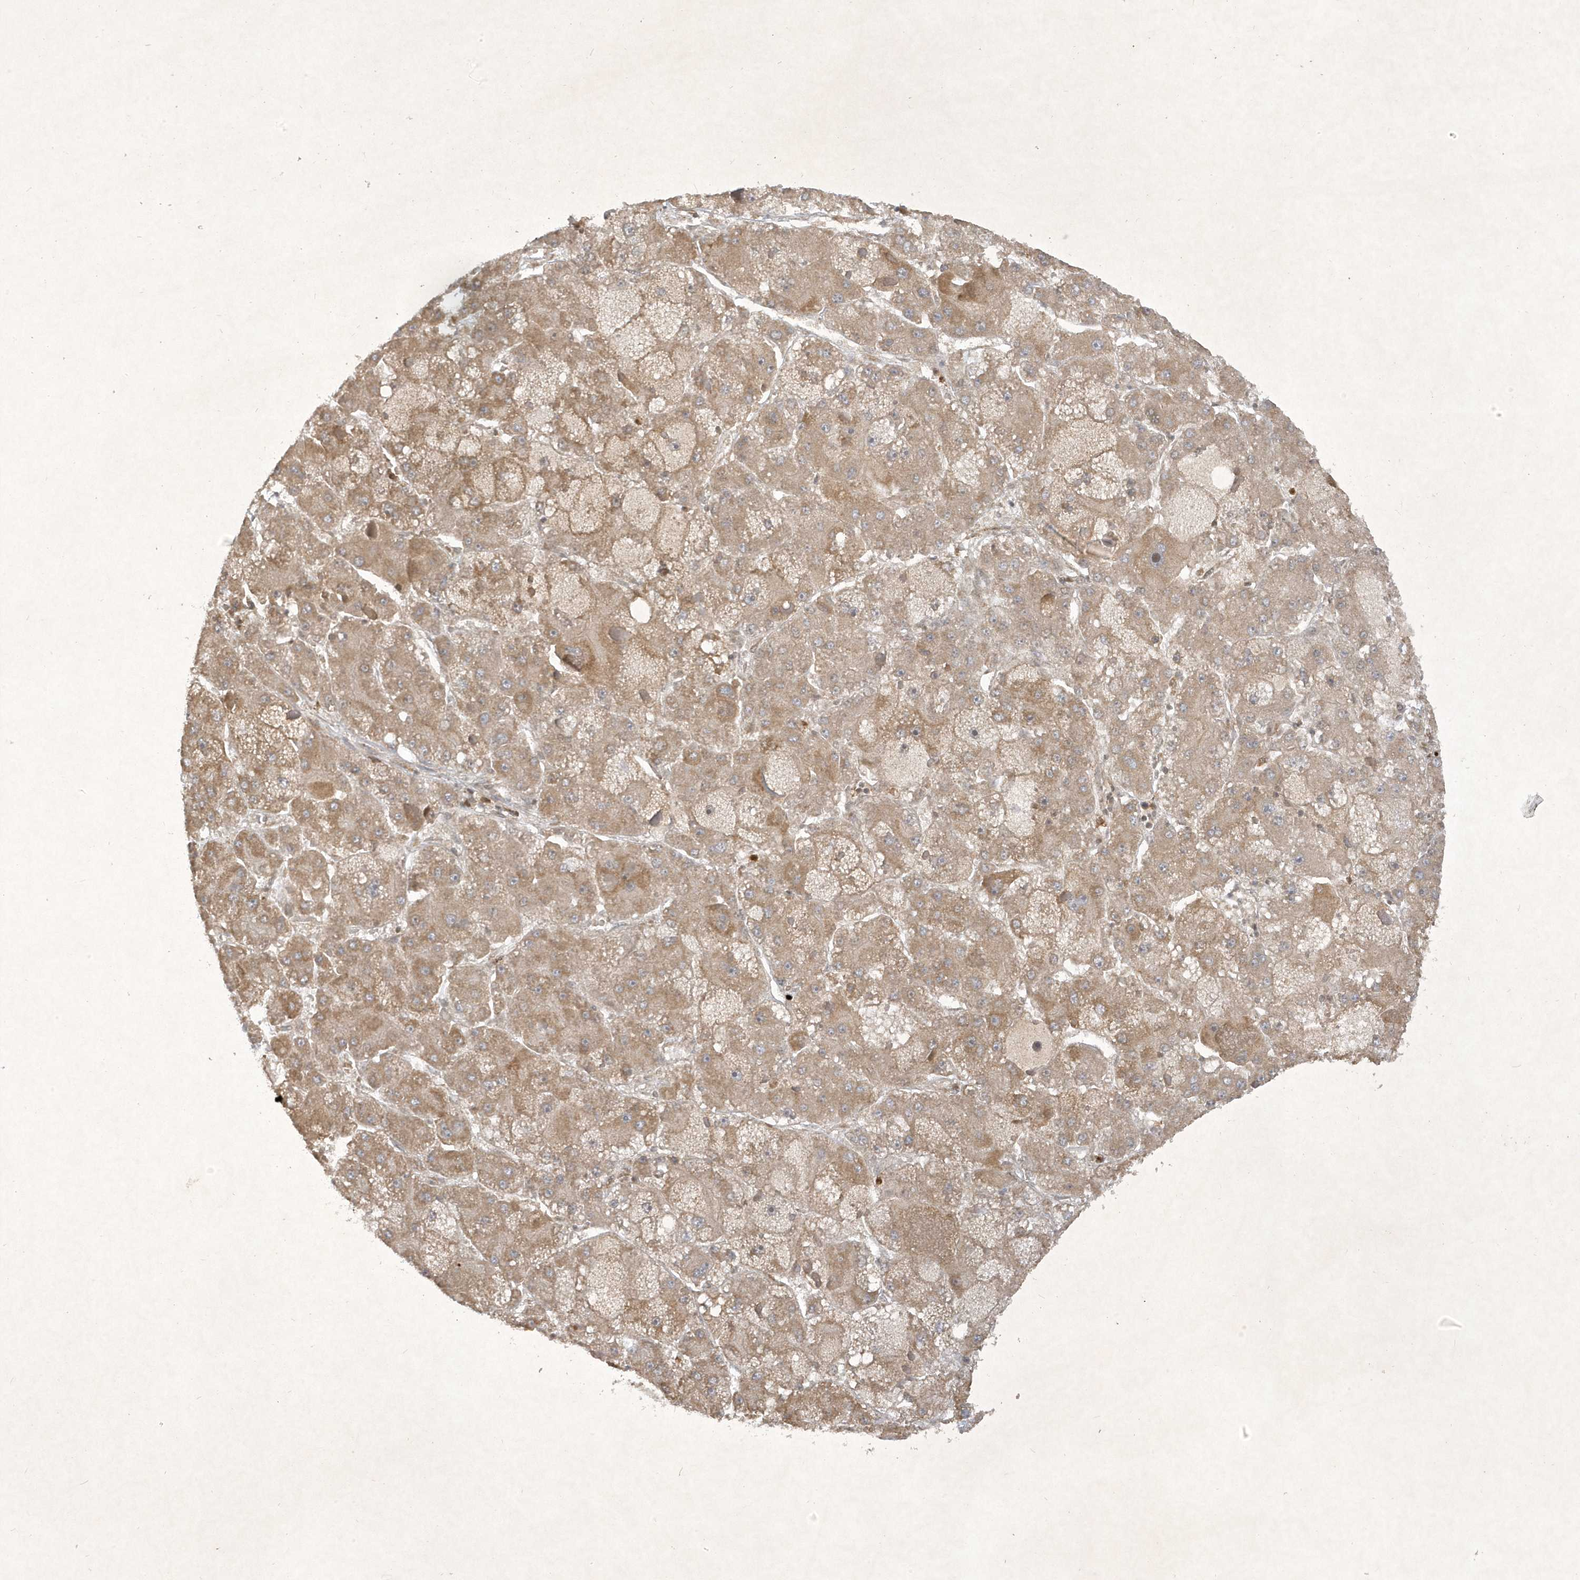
{"staining": {"intensity": "weak", "quantity": ">75%", "location": "cytoplasmic/membranous"}, "tissue": "liver cancer", "cell_type": "Tumor cells", "image_type": "cancer", "snomed": [{"axis": "morphology", "description": "Carcinoma, Hepatocellular, NOS"}, {"axis": "topography", "description": "Liver"}], "caption": "Brown immunohistochemical staining in hepatocellular carcinoma (liver) exhibits weak cytoplasmic/membranous staining in about >75% of tumor cells.", "gene": "ZNF213", "patient": {"sex": "female", "age": 73}}